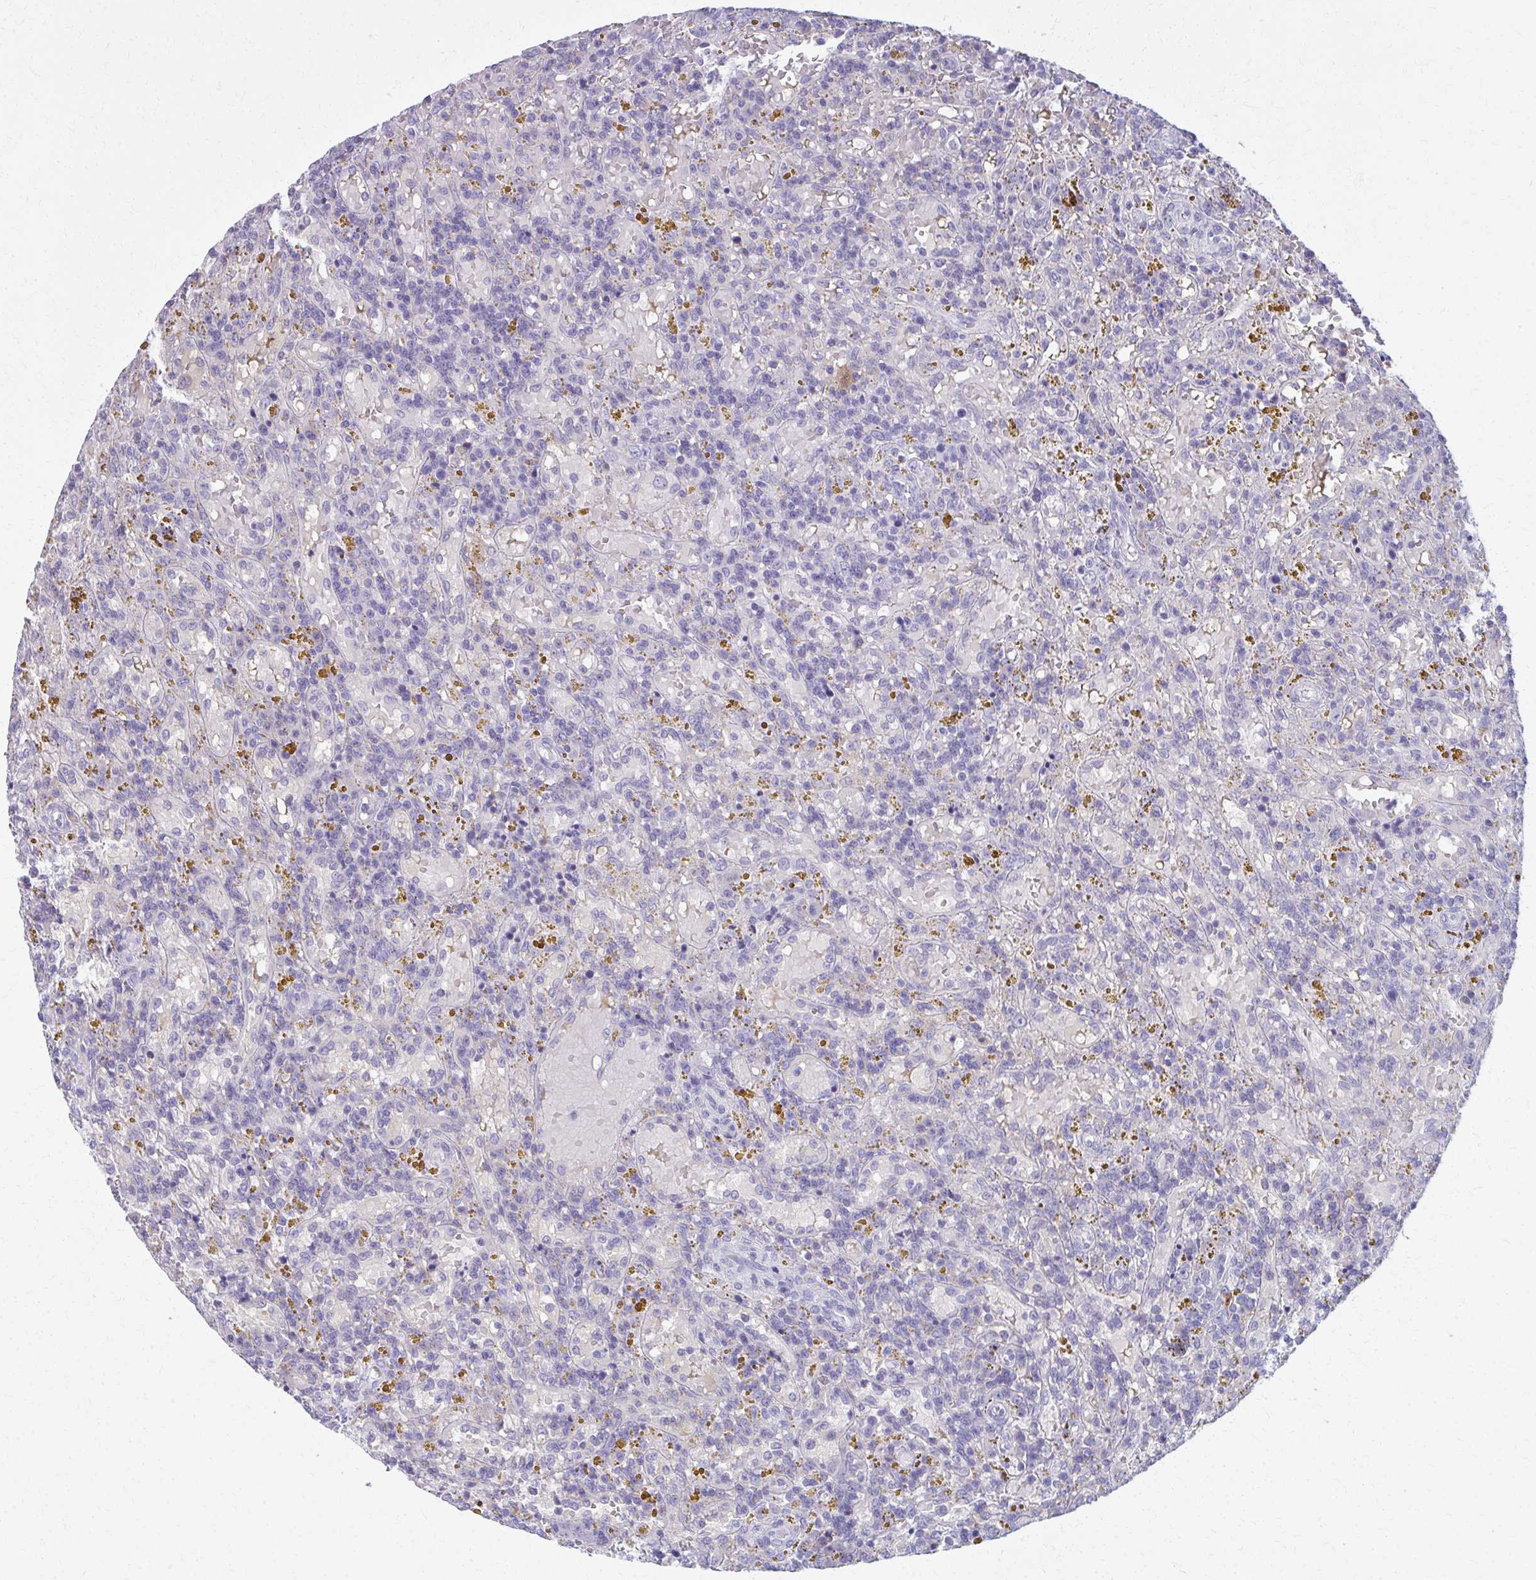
{"staining": {"intensity": "negative", "quantity": "none", "location": "none"}, "tissue": "lymphoma", "cell_type": "Tumor cells", "image_type": "cancer", "snomed": [{"axis": "morphology", "description": "Malignant lymphoma, non-Hodgkin's type, Low grade"}, {"axis": "topography", "description": "Spleen"}], "caption": "High power microscopy micrograph of an immunohistochemistry (IHC) micrograph of lymphoma, revealing no significant staining in tumor cells.", "gene": "OR4M1", "patient": {"sex": "female", "age": 65}}